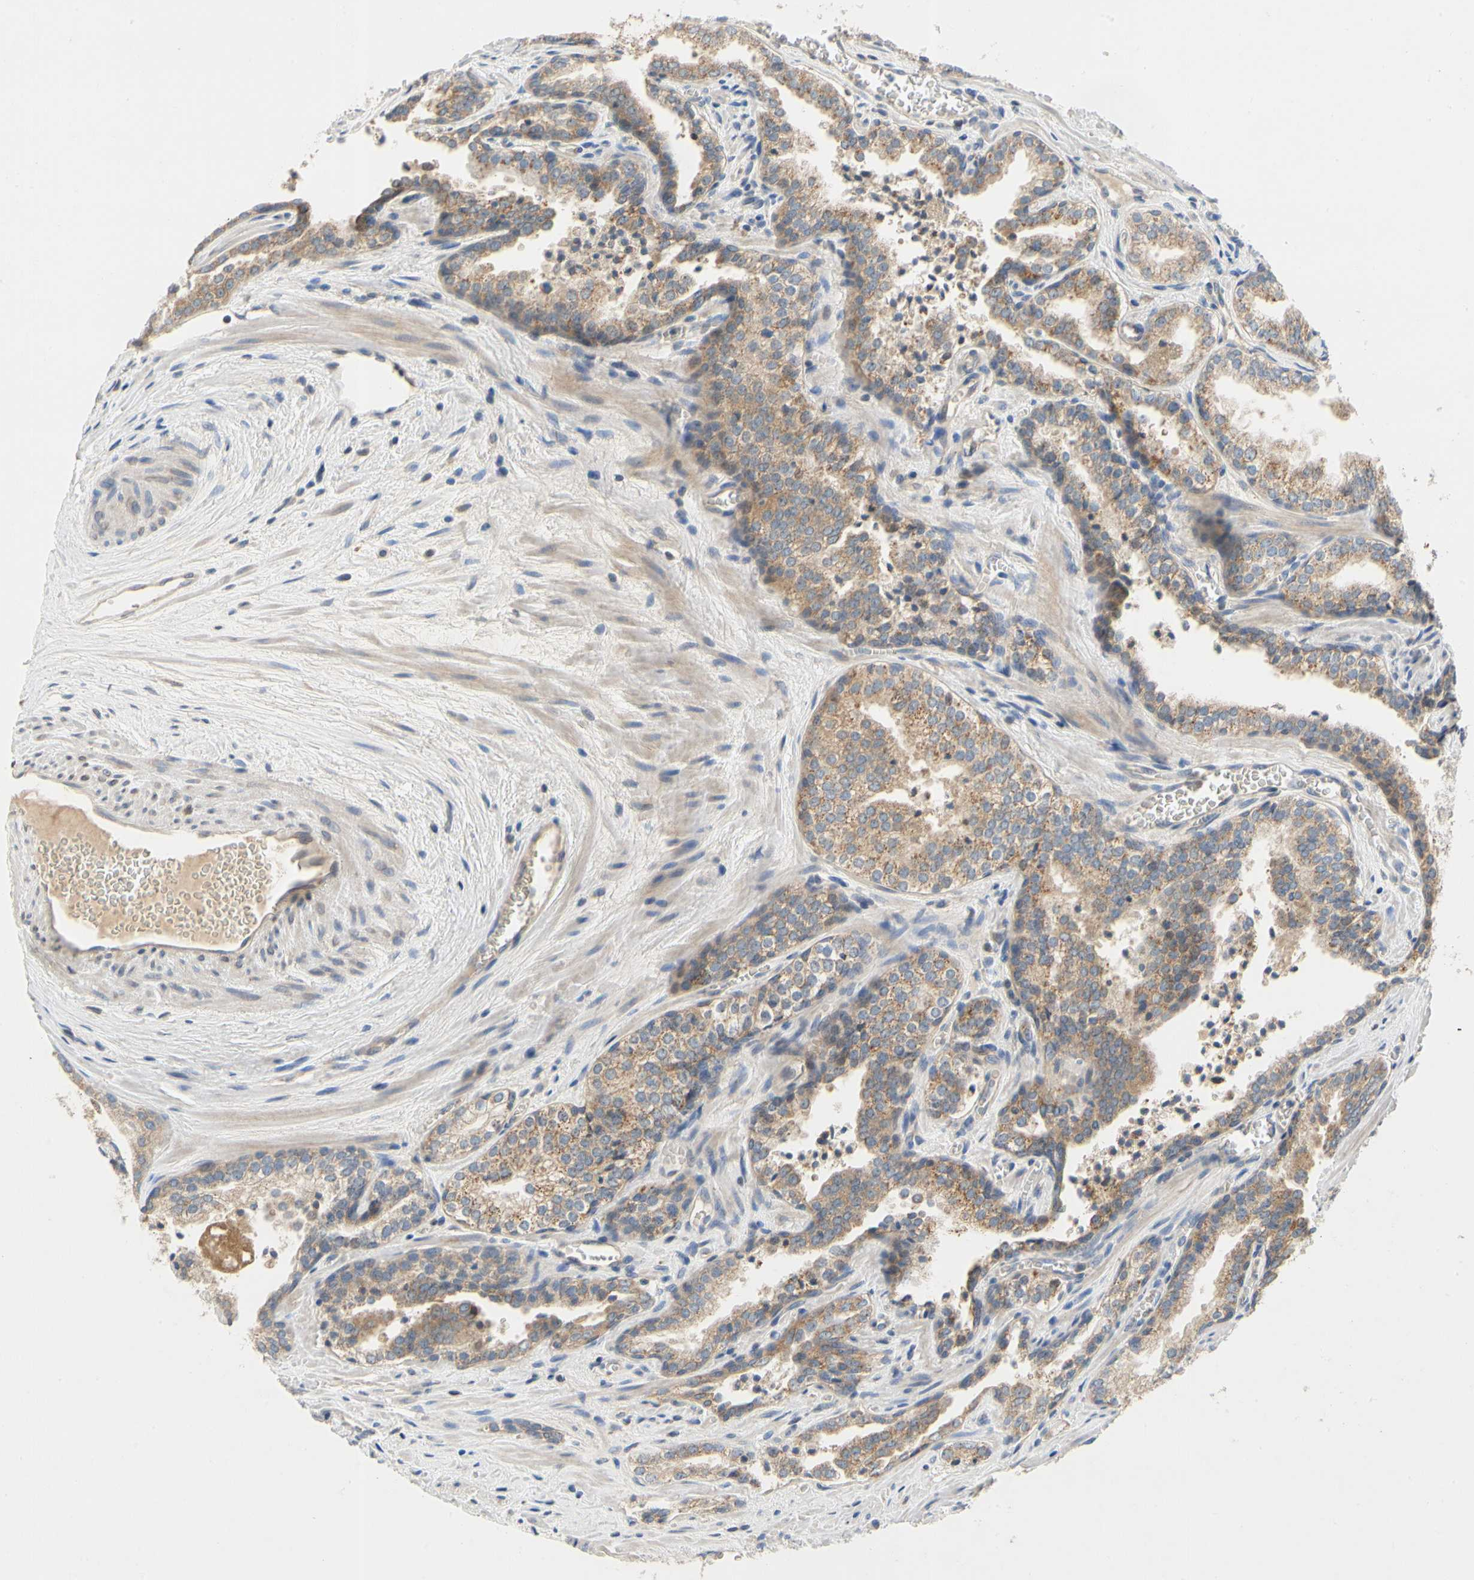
{"staining": {"intensity": "moderate", "quantity": ">75%", "location": "cytoplasmic/membranous"}, "tissue": "prostate cancer", "cell_type": "Tumor cells", "image_type": "cancer", "snomed": [{"axis": "morphology", "description": "Adenocarcinoma, Low grade"}, {"axis": "topography", "description": "Prostate"}], "caption": "Immunohistochemistry histopathology image of human prostate cancer stained for a protein (brown), which exhibits medium levels of moderate cytoplasmic/membranous staining in about >75% of tumor cells.", "gene": "KLHDC8B", "patient": {"sex": "male", "age": 60}}